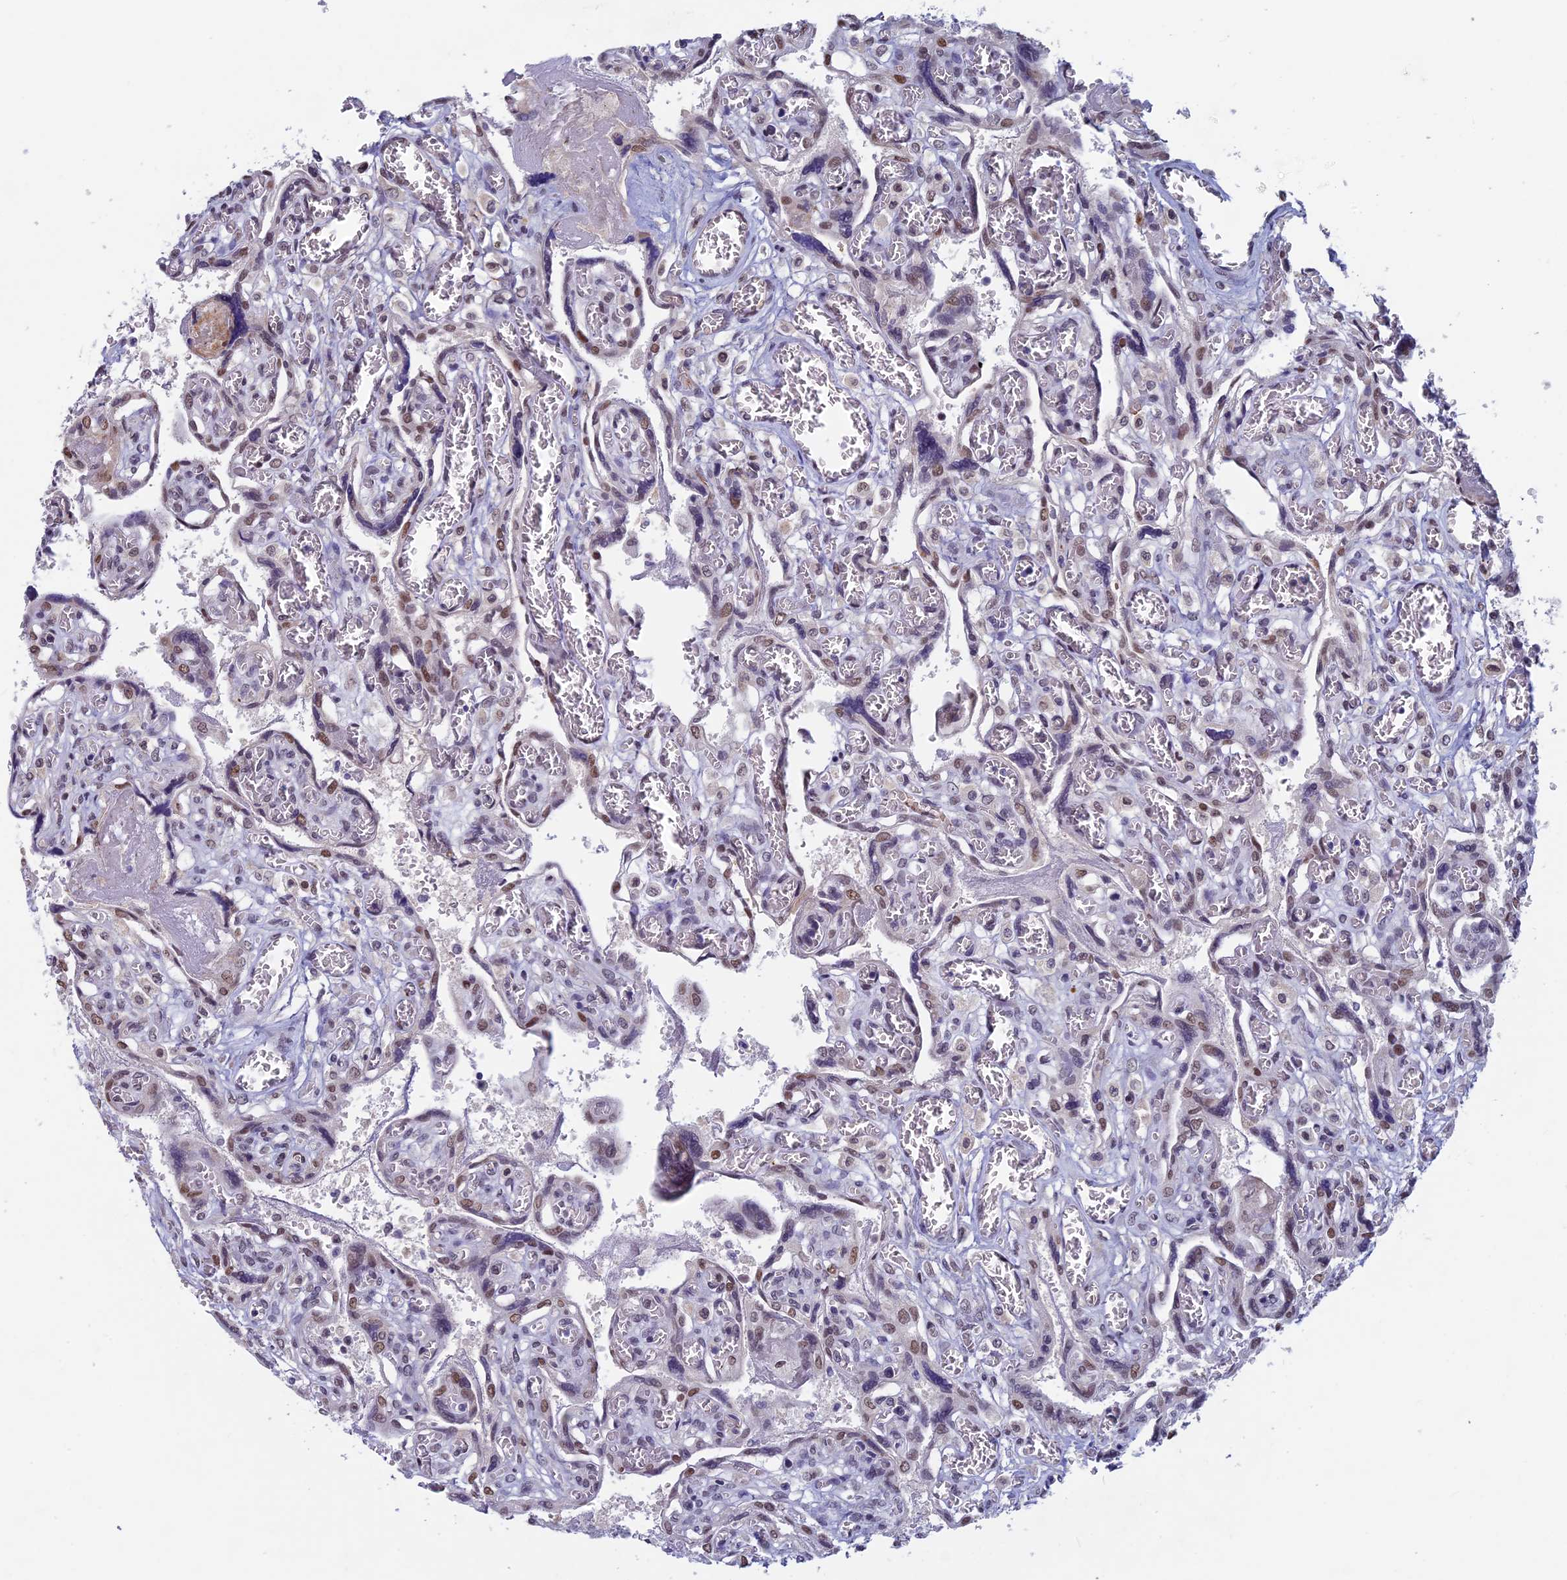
{"staining": {"intensity": "moderate", "quantity": "25%-75%", "location": "nuclear"}, "tissue": "placenta", "cell_type": "Trophoblastic cells", "image_type": "normal", "snomed": [{"axis": "morphology", "description": "Normal tissue, NOS"}, {"axis": "topography", "description": "Placenta"}], "caption": "A micrograph showing moderate nuclear expression in approximately 25%-75% of trophoblastic cells in unremarkable placenta, as visualized by brown immunohistochemical staining.", "gene": "SPIRE1", "patient": {"sex": "female", "age": 39}}